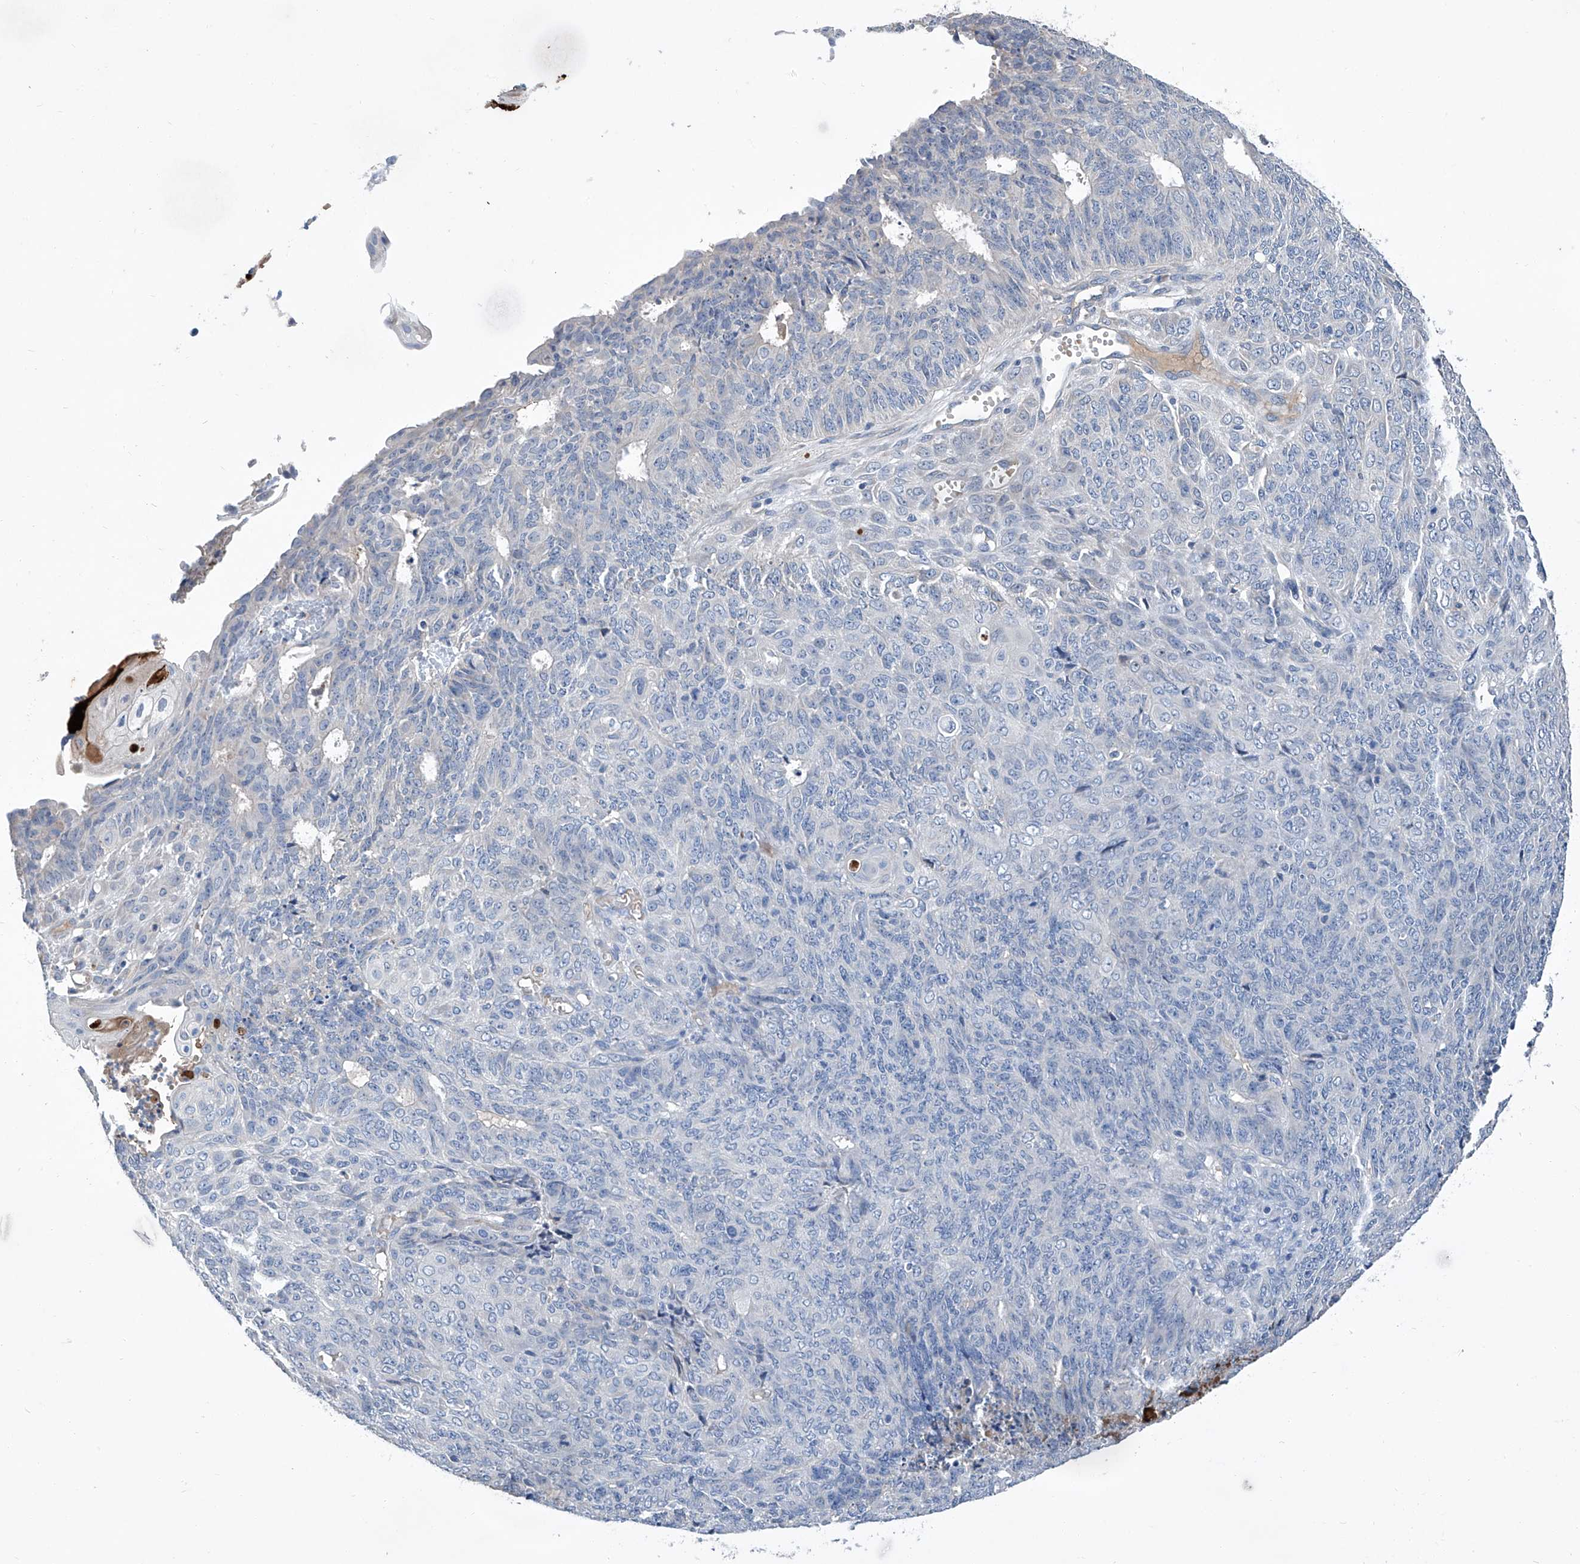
{"staining": {"intensity": "negative", "quantity": "none", "location": "none"}, "tissue": "endometrial cancer", "cell_type": "Tumor cells", "image_type": "cancer", "snomed": [{"axis": "morphology", "description": "Adenocarcinoma, NOS"}, {"axis": "topography", "description": "Endometrium"}], "caption": "The micrograph demonstrates no significant positivity in tumor cells of endometrial adenocarcinoma.", "gene": "GPT", "patient": {"sex": "female", "age": 32}}